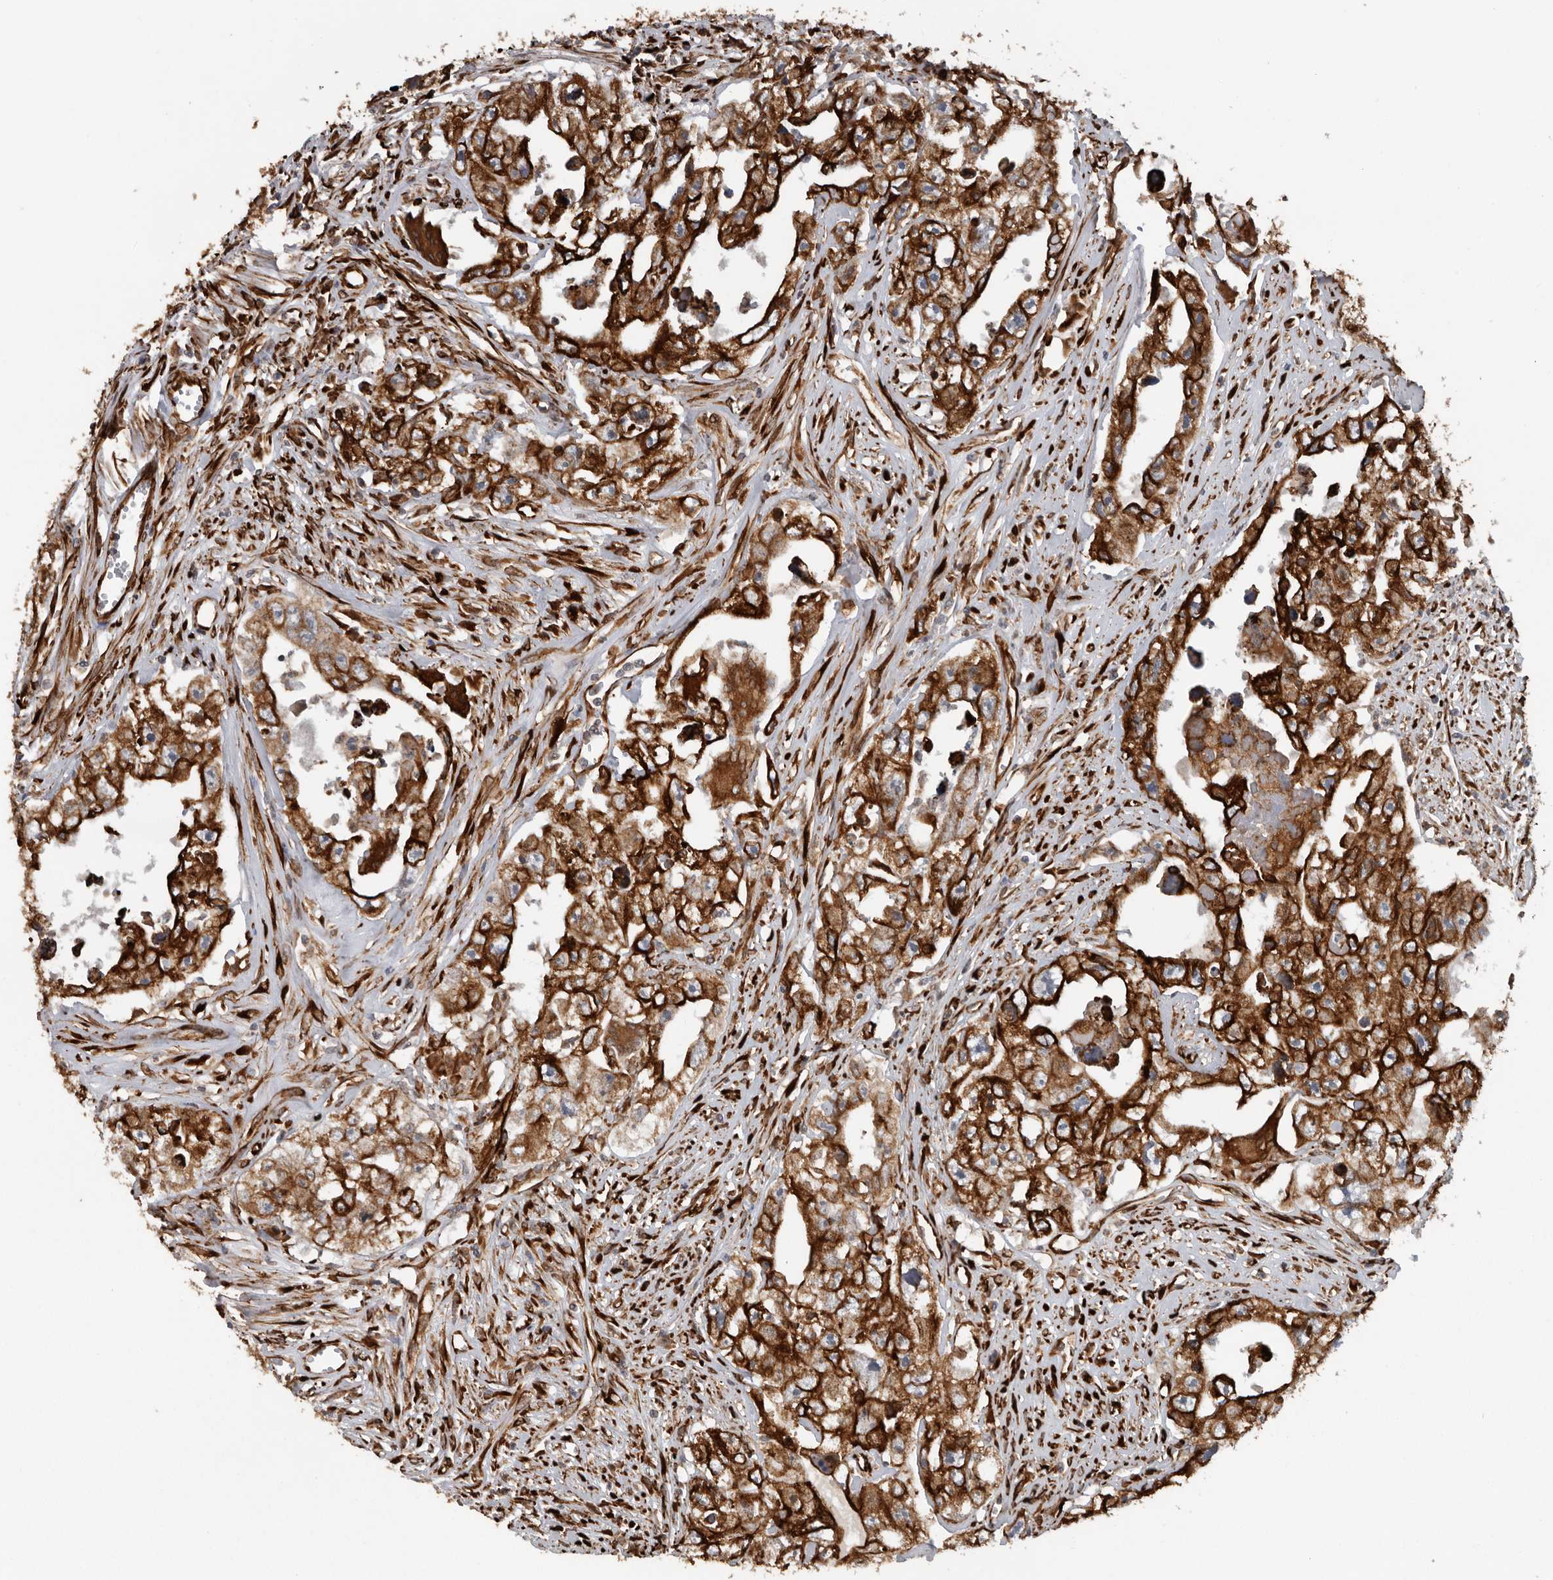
{"staining": {"intensity": "strong", "quantity": ">75%", "location": "cytoplasmic/membranous"}, "tissue": "testis cancer", "cell_type": "Tumor cells", "image_type": "cancer", "snomed": [{"axis": "morphology", "description": "Seminoma, NOS"}, {"axis": "morphology", "description": "Carcinoma, Embryonal, NOS"}, {"axis": "topography", "description": "Testis"}], "caption": "Brown immunohistochemical staining in testis cancer exhibits strong cytoplasmic/membranous positivity in approximately >75% of tumor cells. (DAB = brown stain, brightfield microscopy at high magnification).", "gene": "CEP350", "patient": {"sex": "male", "age": 43}}